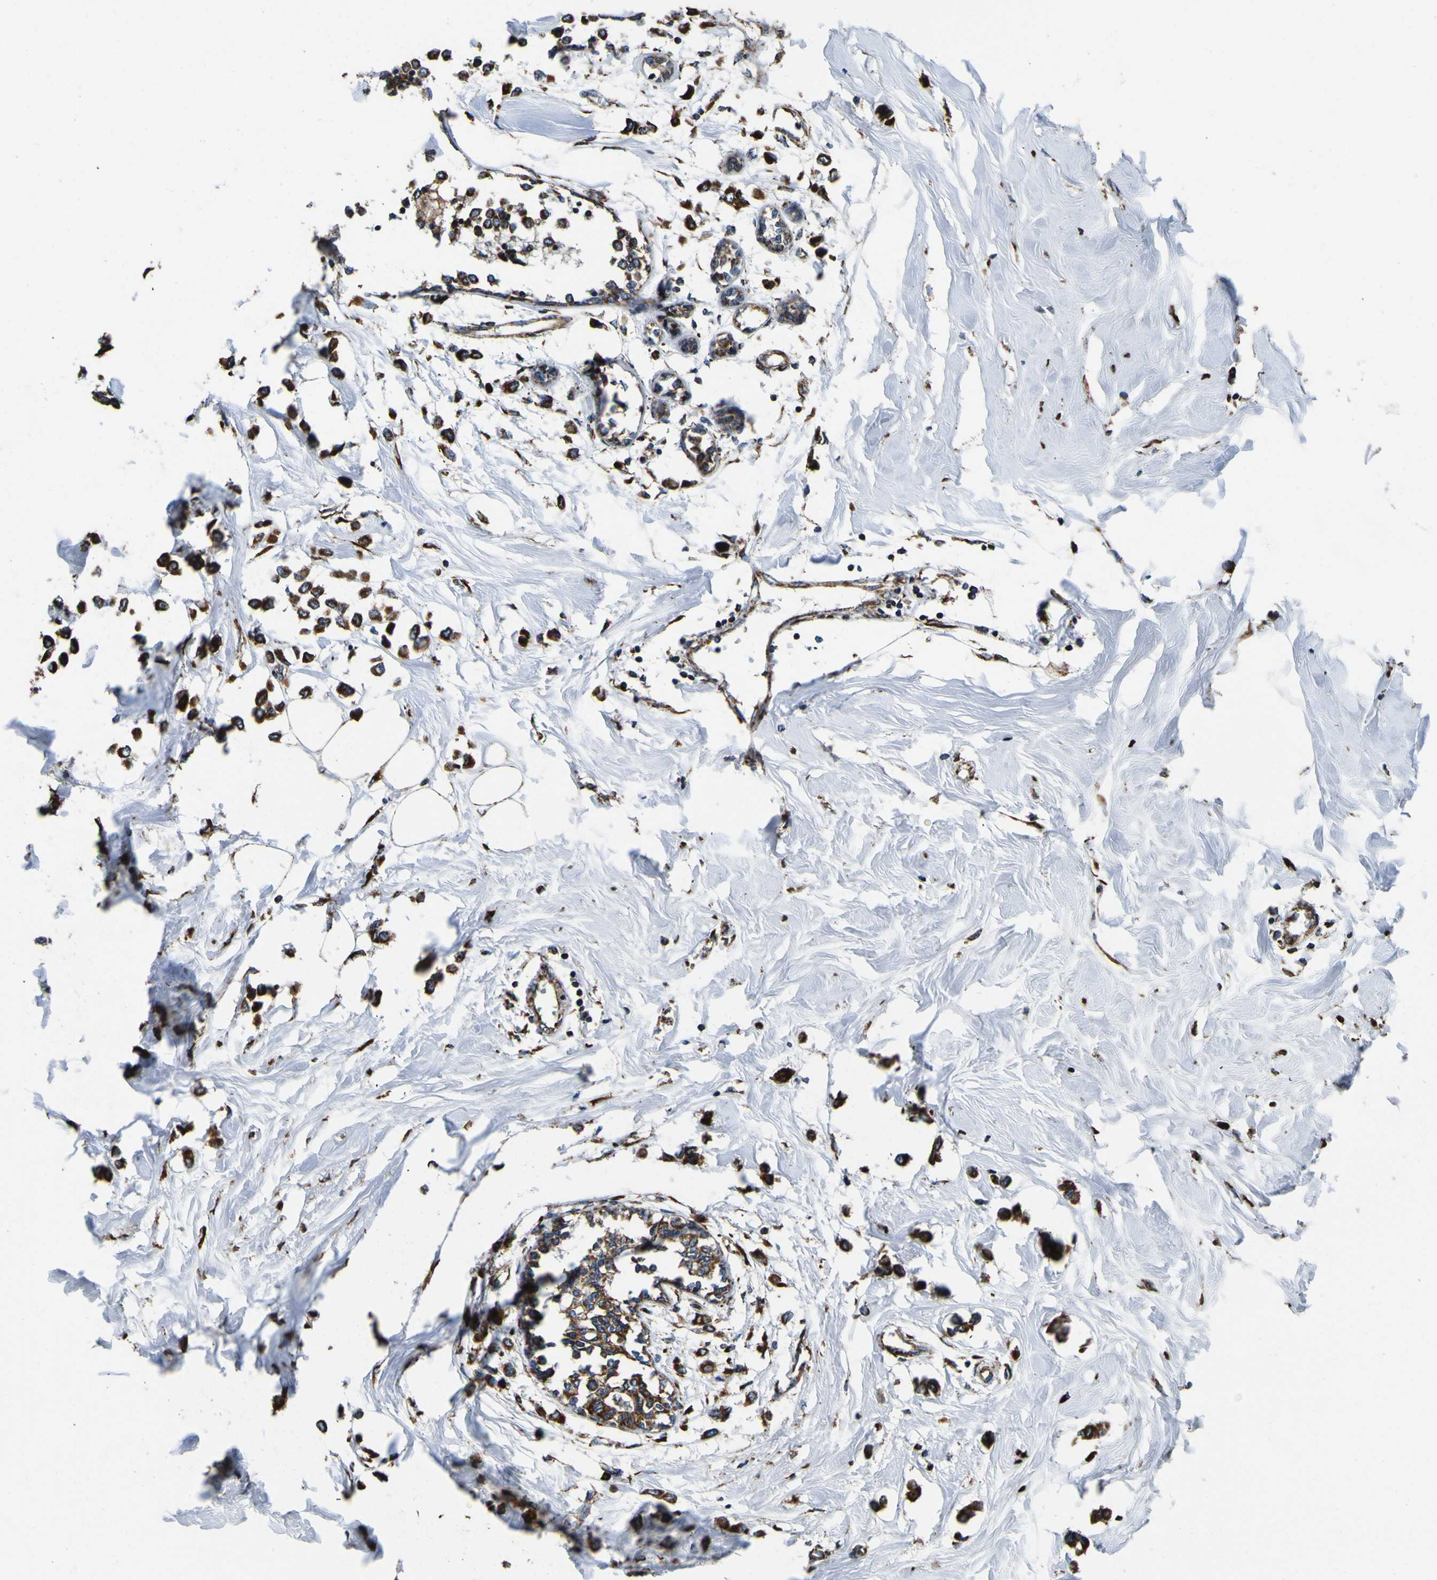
{"staining": {"intensity": "strong", "quantity": ">75%", "location": "cytoplasmic/membranous"}, "tissue": "breast cancer", "cell_type": "Tumor cells", "image_type": "cancer", "snomed": [{"axis": "morphology", "description": "Lobular carcinoma"}, {"axis": "topography", "description": "Breast"}], "caption": "IHC of lobular carcinoma (breast) demonstrates high levels of strong cytoplasmic/membranous positivity in approximately >75% of tumor cells. (DAB IHC, brown staining for protein, blue staining for nuclei).", "gene": "INPP5A", "patient": {"sex": "female", "age": 51}}